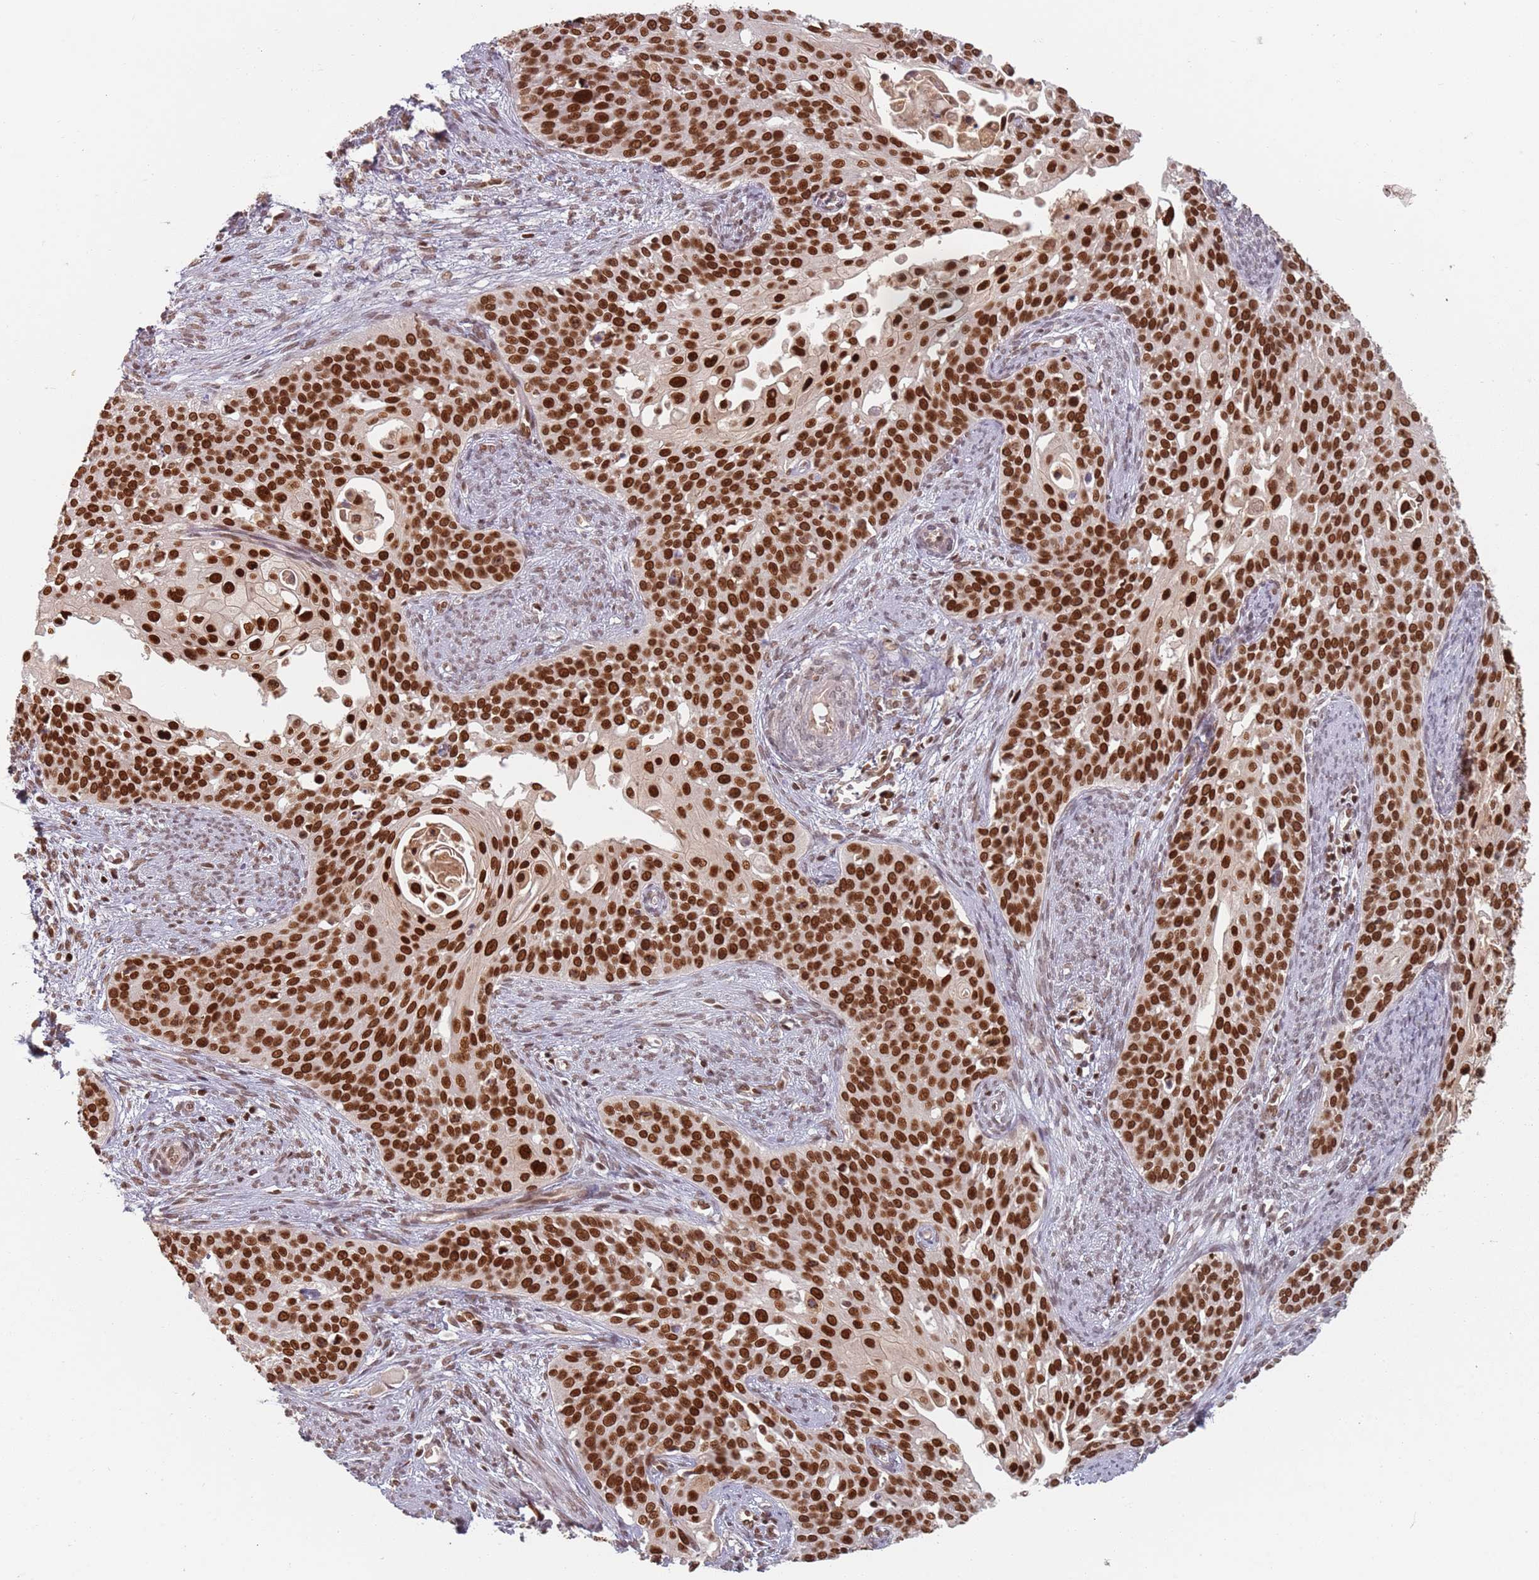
{"staining": {"intensity": "strong", "quantity": ">75%", "location": "nuclear"}, "tissue": "cervical cancer", "cell_type": "Tumor cells", "image_type": "cancer", "snomed": [{"axis": "morphology", "description": "Squamous cell carcinoma, NOS"}, {"axis": "topography", "description": "Cervix"}], "caption": "Protein staining exhibits strong nuclear positivity in about >75% of tumor cells in squamous cell carcinoma (cervical).", "gene": "NUP50", "patient": {"sex": "female", "age": 44}}